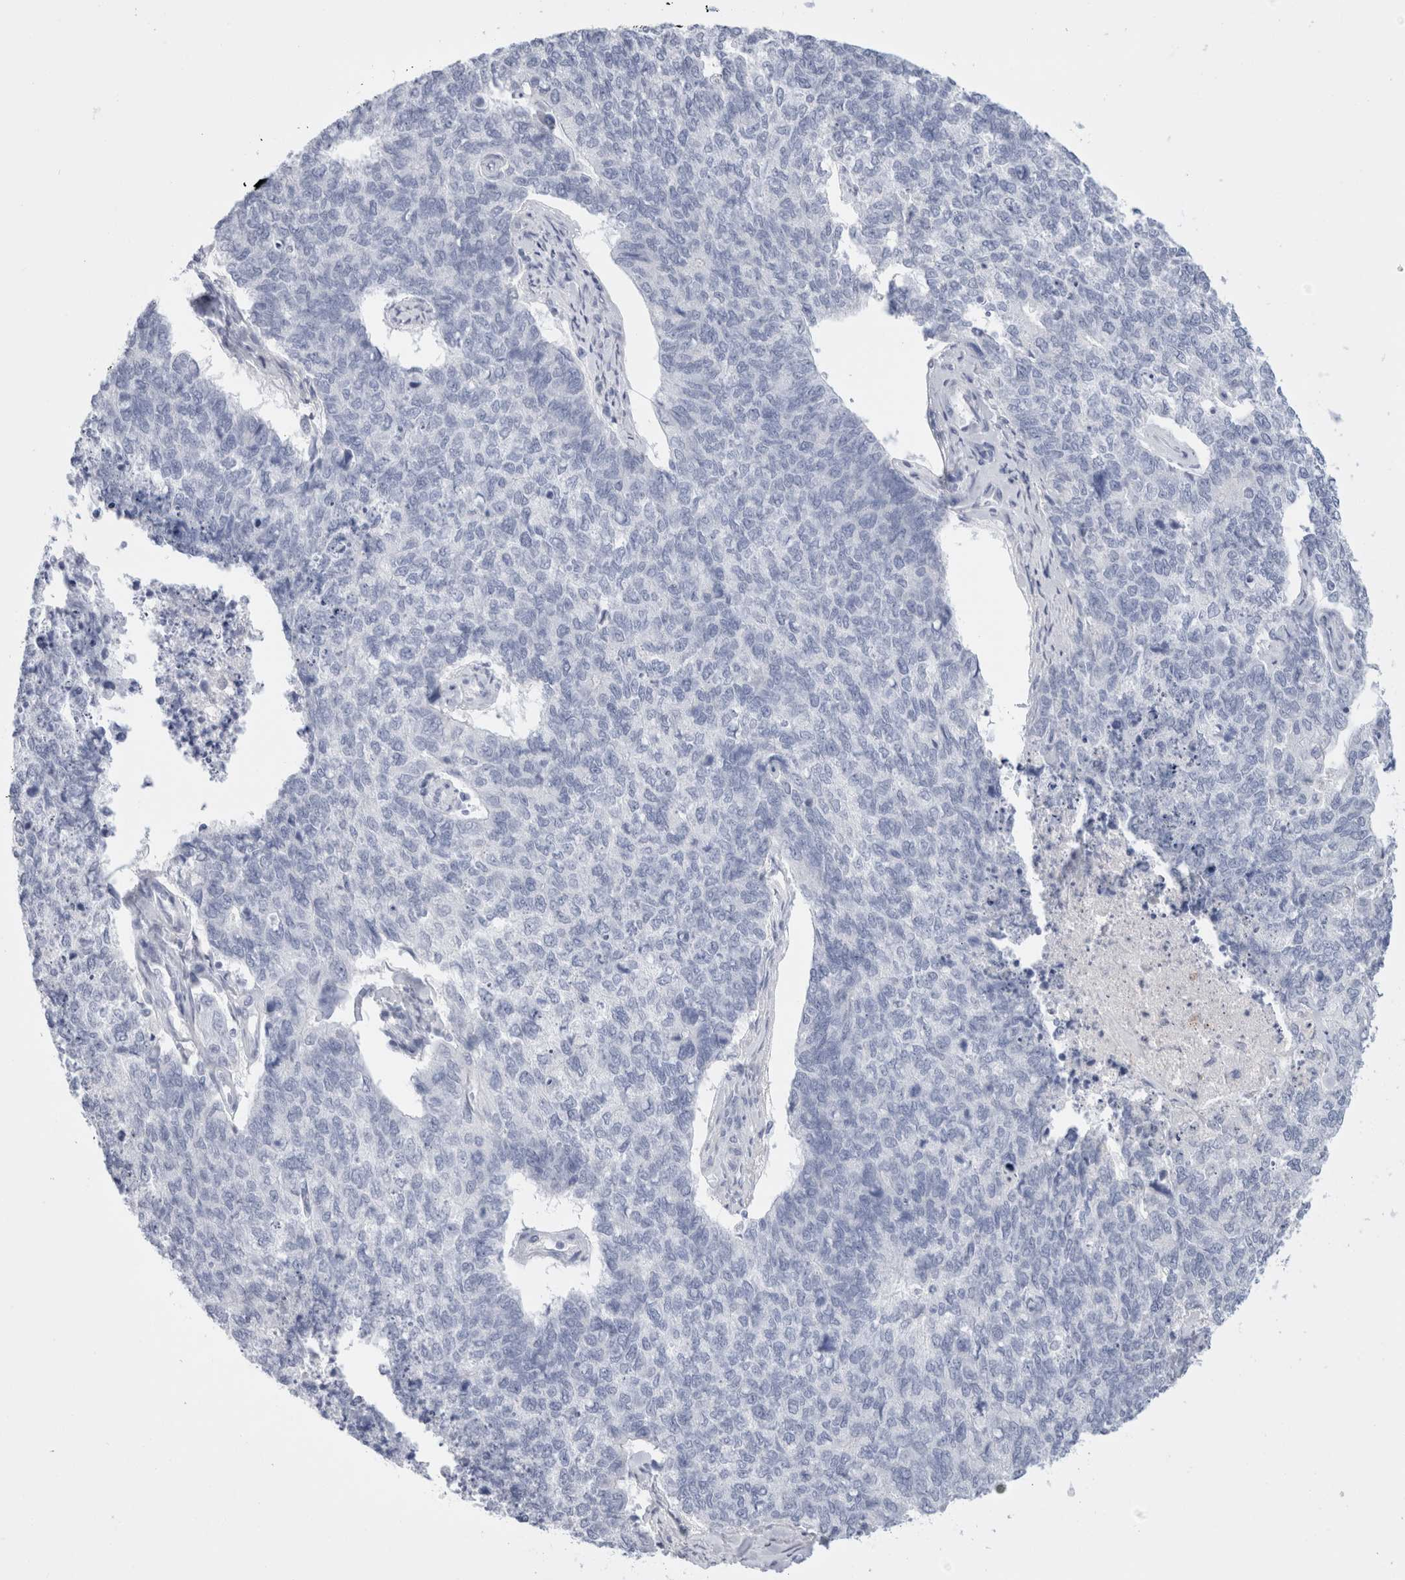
{"staining": {"intensity": "negative", "quantity": "none", "location": "none"}, "tissue": "cervical cancer", "cell_type": "Tumor cells", "image_type": "cancer", "snomed": [{"axis": "morphology", "description": "Squamous cell carcinoma, NOS"}, {"axis": "topography", "description": "Cervix"}], "caption": "Squamous cell carcinoma (cervical) was stained to show a protein in brown. There is no significant expression in tumor cells.", "gene": "MUC15", "patient": {"sex": "female", "age": 63}}